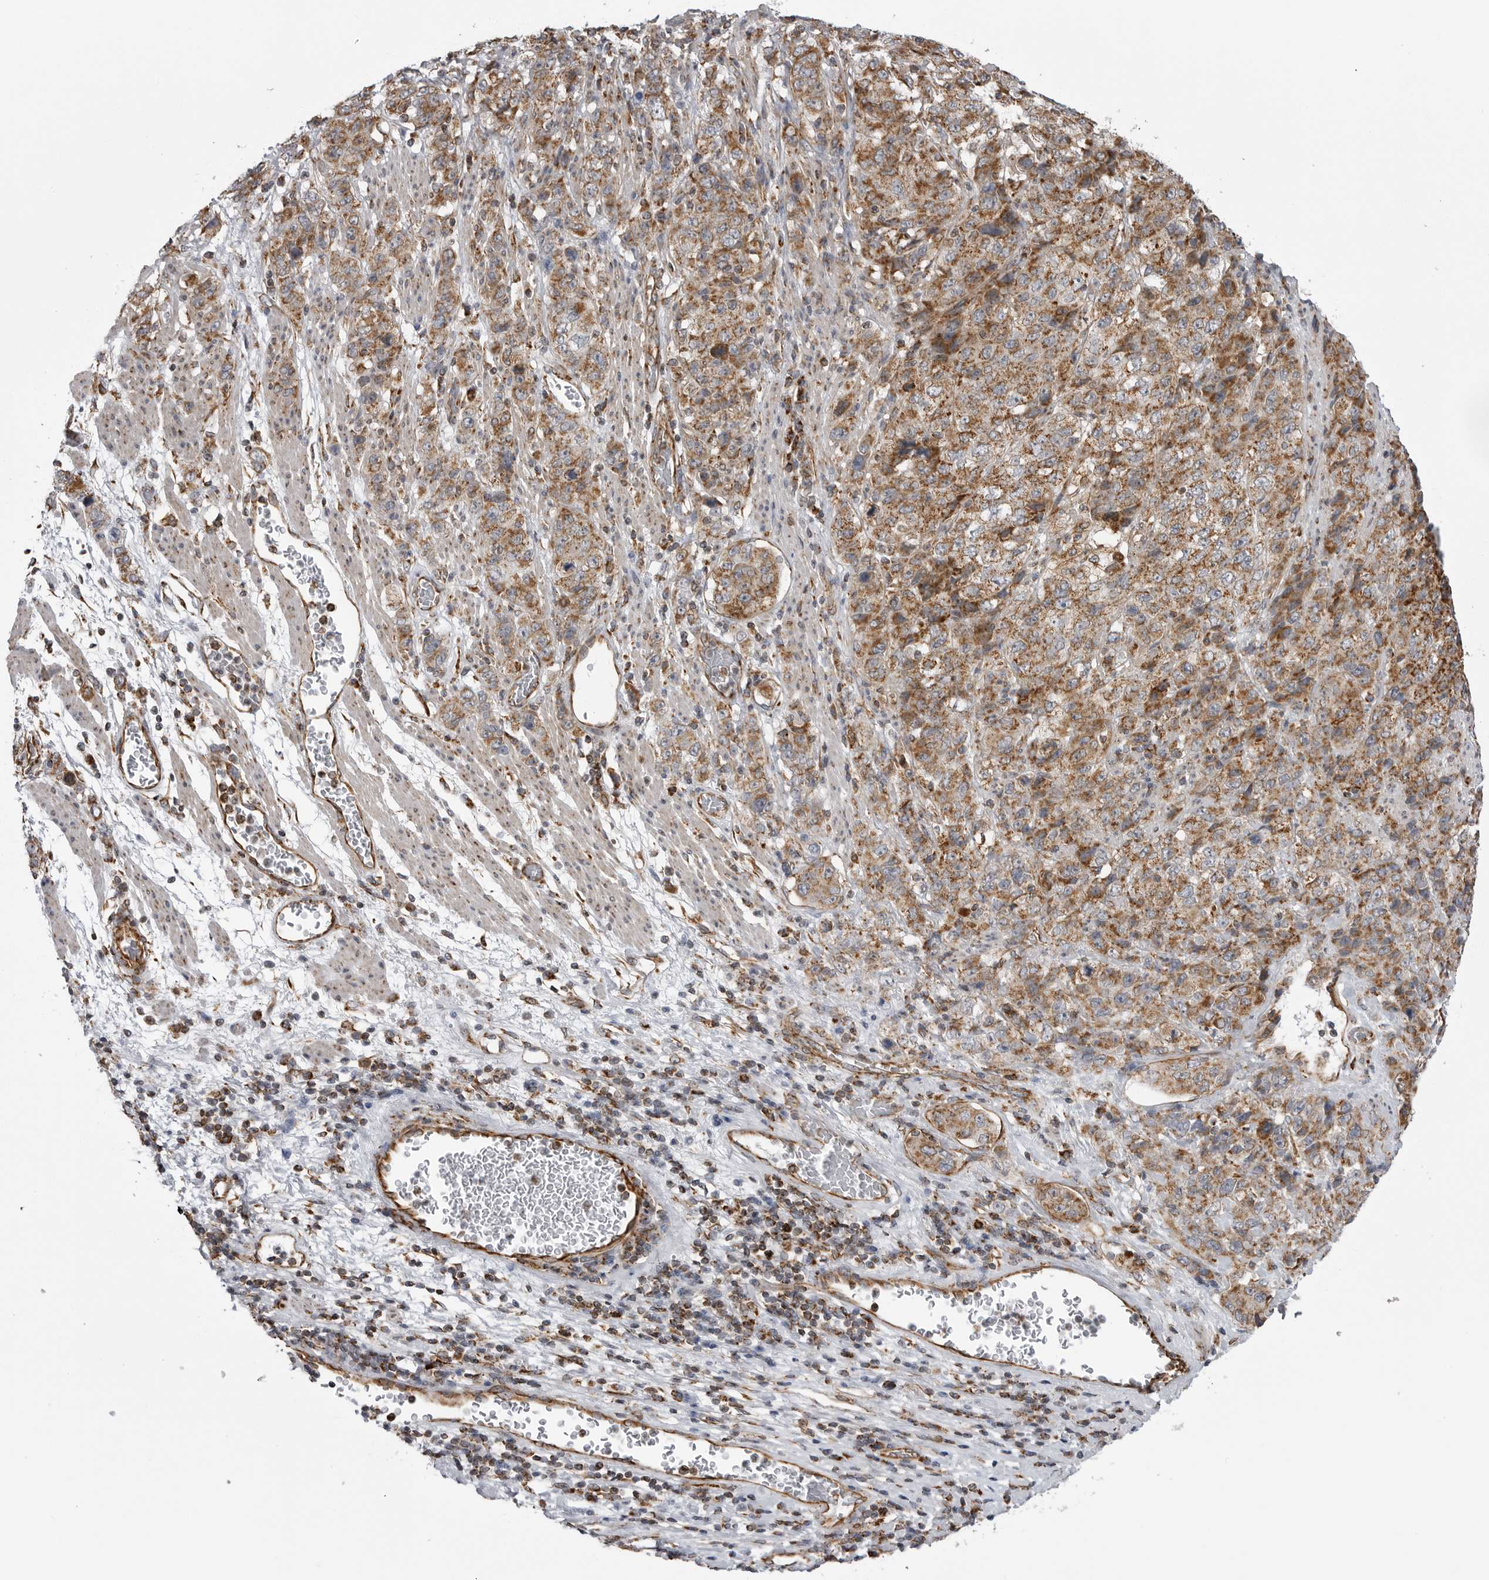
{"staining": {"intensity": "moderate", "quantity": ">75%", "location": "cytoplasmic/membranous"}, "tissue": "stomach cancer", "cell_type": "Tumor cells", "image_type": "cancer", "snomed": [{"axis": "morphology", "description": "Adenocarcinoma, NOS"}, {"axis": "topography", "description": "Stomach"}], "caption": "Stomach cancer tissue reveals moderate cytoplasmic/membranous expression in about >75% of tumor cells (Stains: DAB (3,3'-diaminobenzidine) in brown, nuclei in blue, Microscopy: brightfield microscopy at high magnification).", "gene": "FH", "patient": {"sex": "male", "age": 48}}